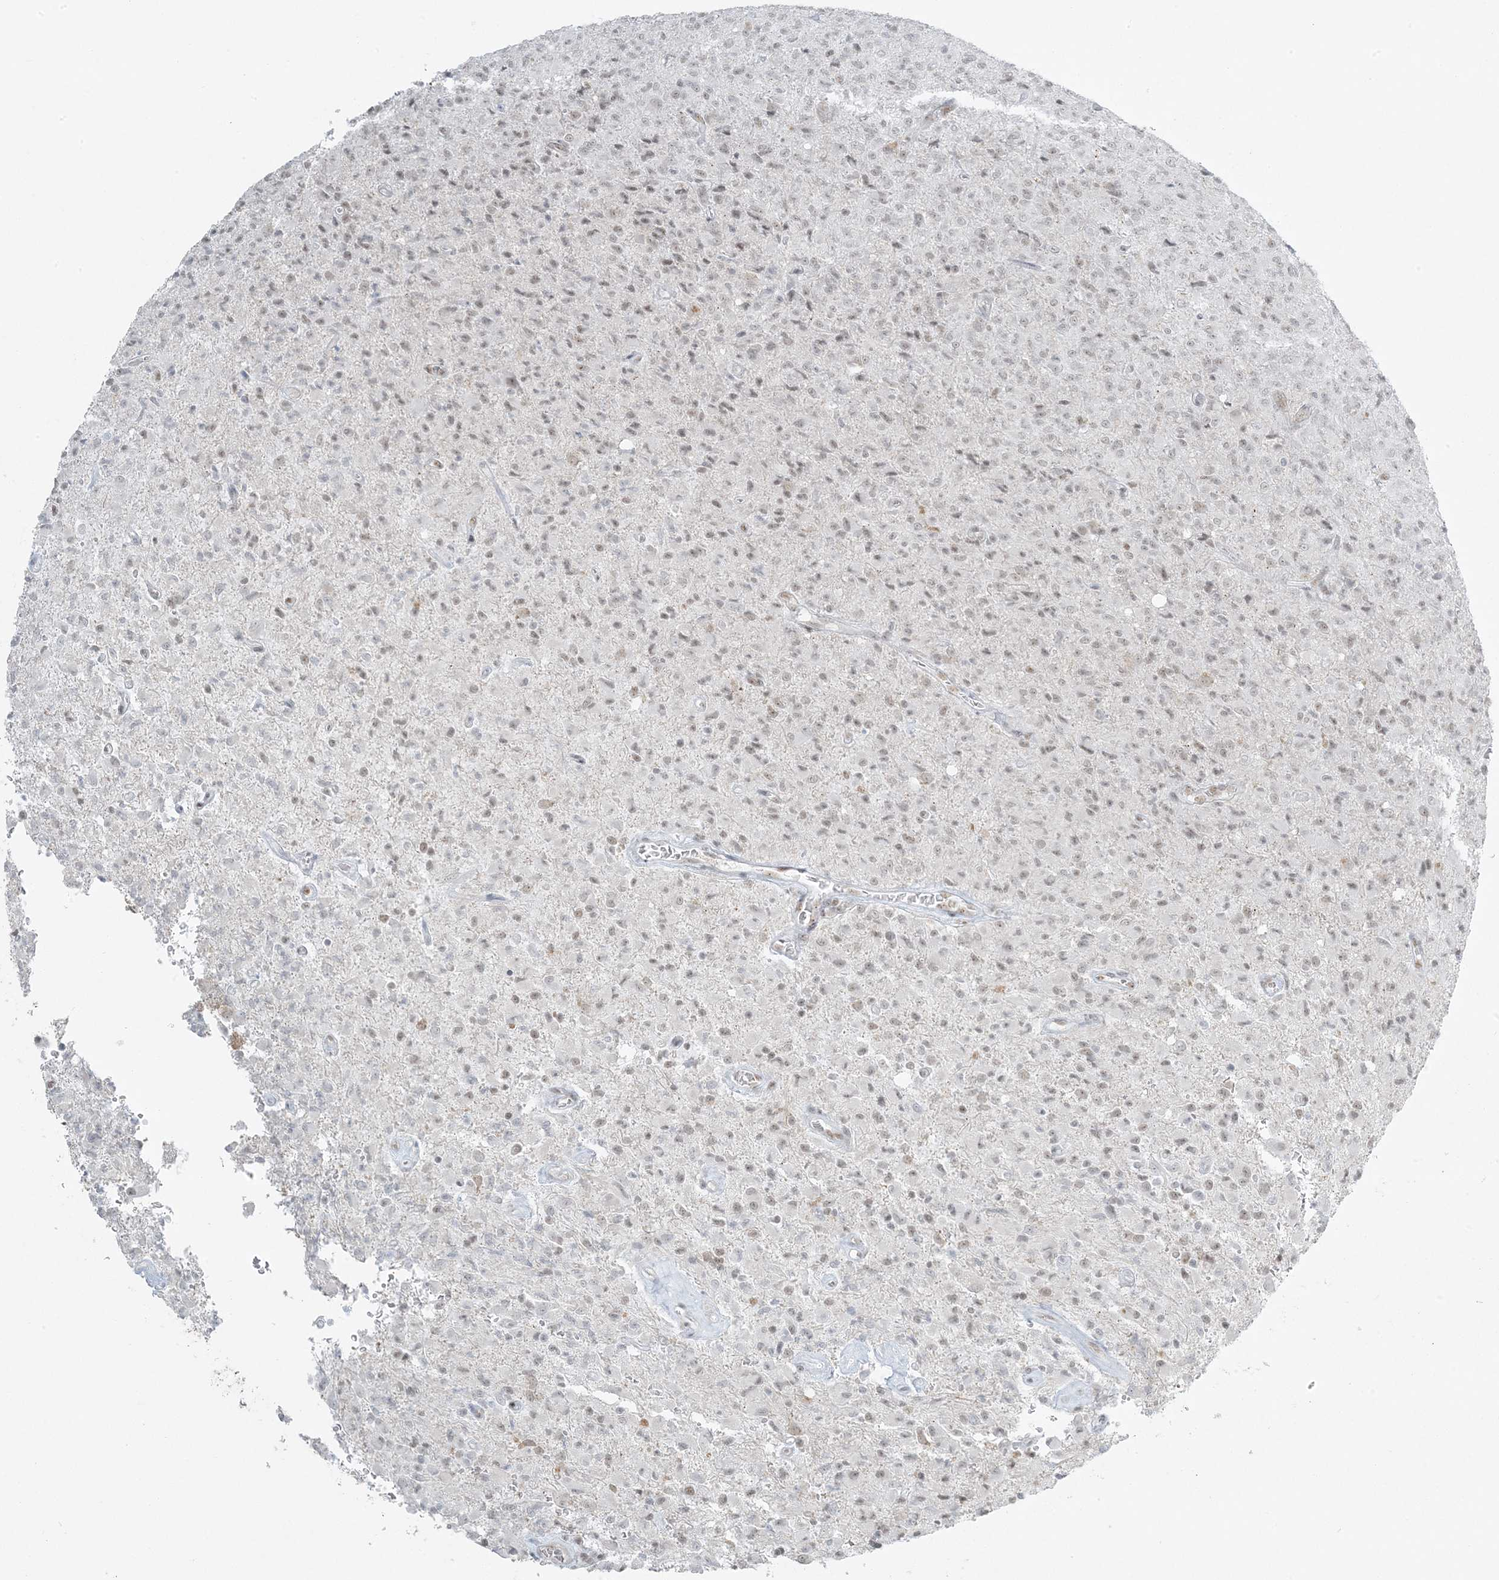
{"staining": {"intensity": "weak", "quantity": ">75%", "location": "nuclear"}, "tissue": "glioma", "cell_type": "Tumor cells", "image_type": "cancer", "snomed": [{"axis": "morphology", "description": "Glioma, malignant, High grade"}, {"axis": "topography", "description": "Brain"}], "caption": "Malignant glioma (high-grade) stained for a protein reveals weak nuclear positivity in tumor cells.", "gene": "ZNF787", "patient": {"sex": "female", "age": 57}}